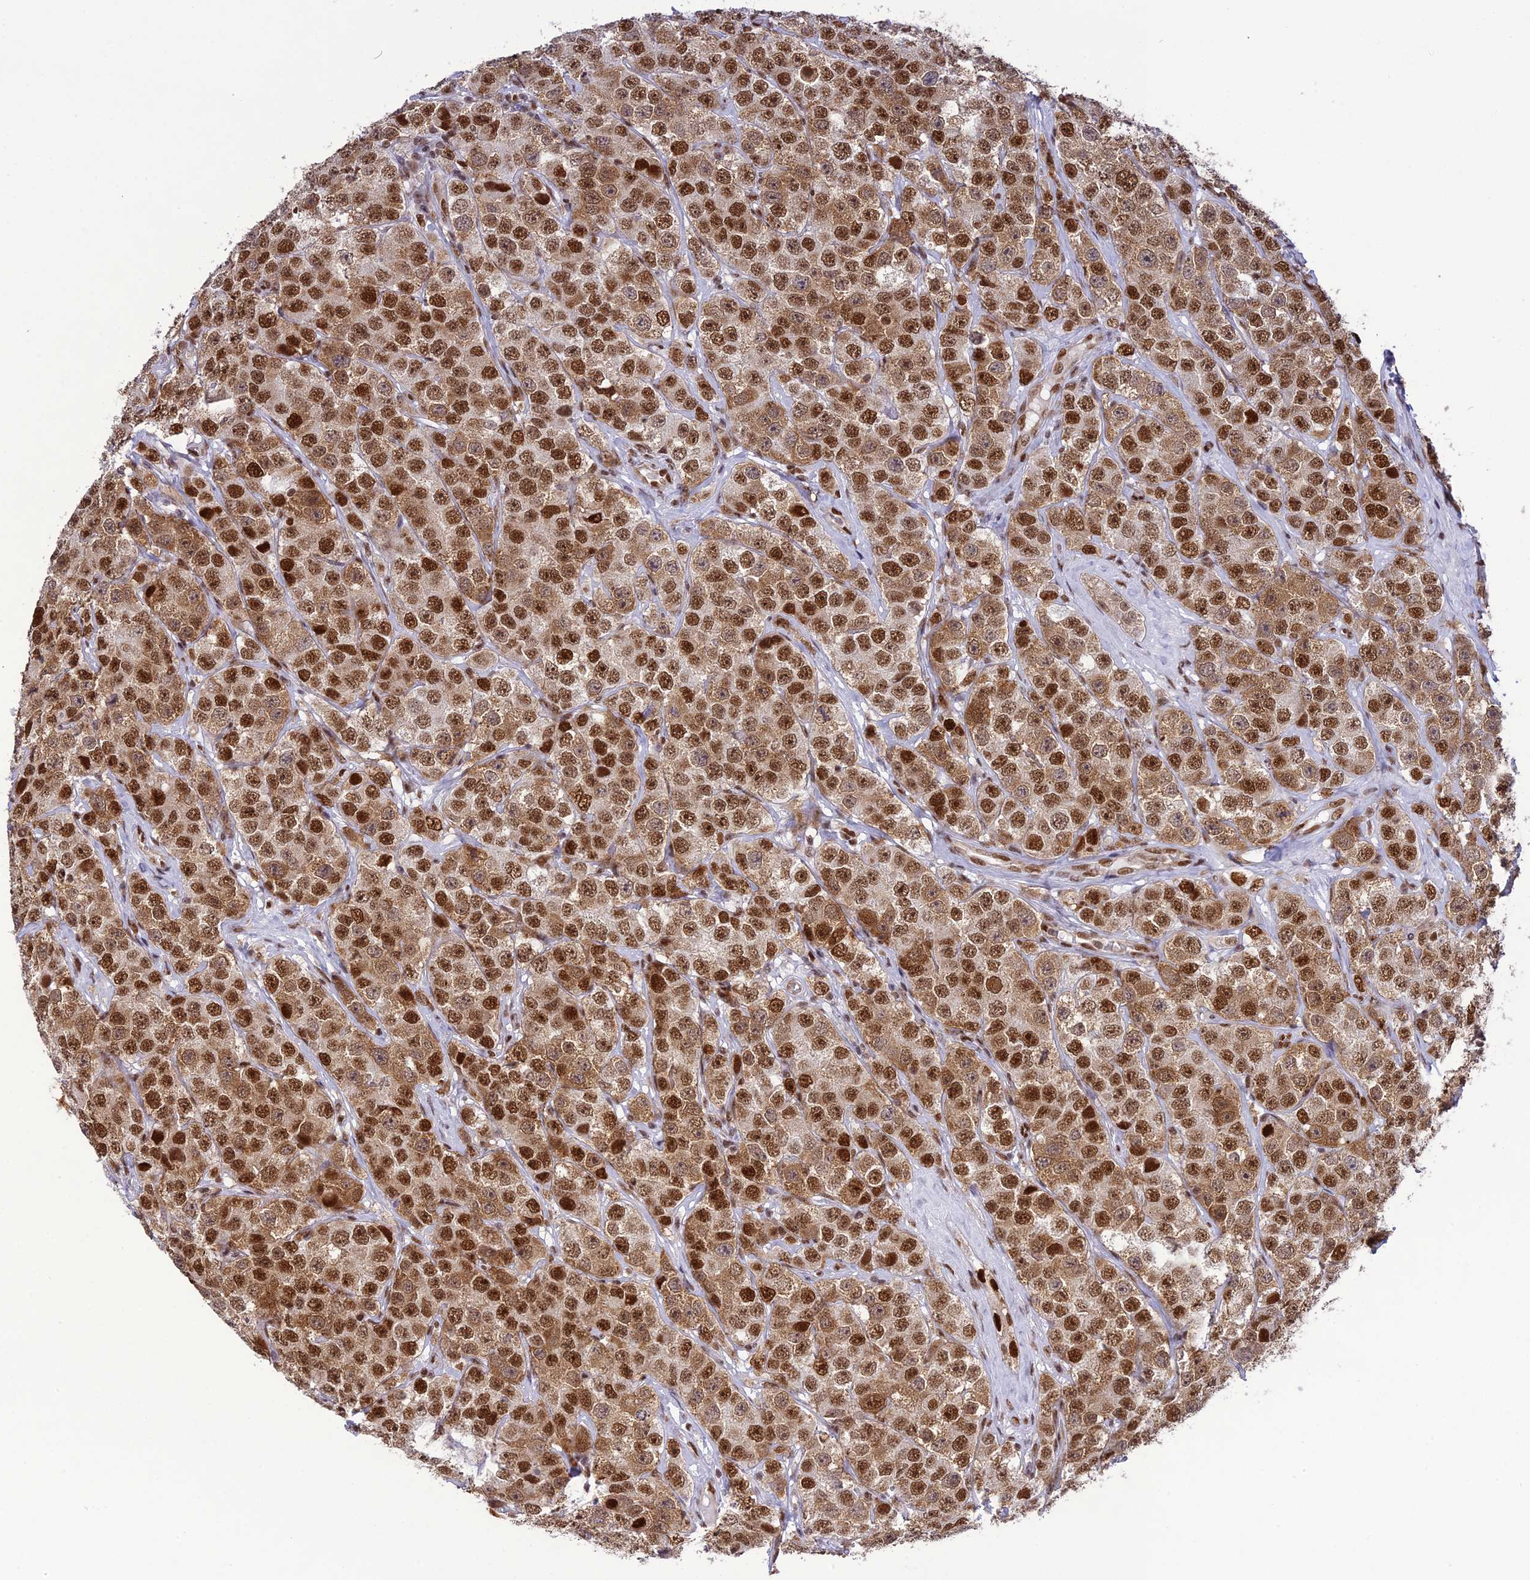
{"staining": {"intensity": "strong", "quantity": ">75%", "location": "cytoplasmic/membranous,nuclear"}, "tissue": "testis cancer", "cell_type": "Tumor cells", "image_type": "cancer", "snomed": [{"axis": "morphology", "description": "Seminoma, NOS"}, {"axis": "topography", "description": "Testis"}], "caption": "A brown stain shows strong cytoplasmic/membranous and nuclear staining of a protein in testis cancer (seminoma) tumor cells. (DAB (3,3'-diaminobenzidine) IHC with brightfield microscopy, high magnification).", "gene": "DDX1", "patient": {"sex": "male", "age": 28}}